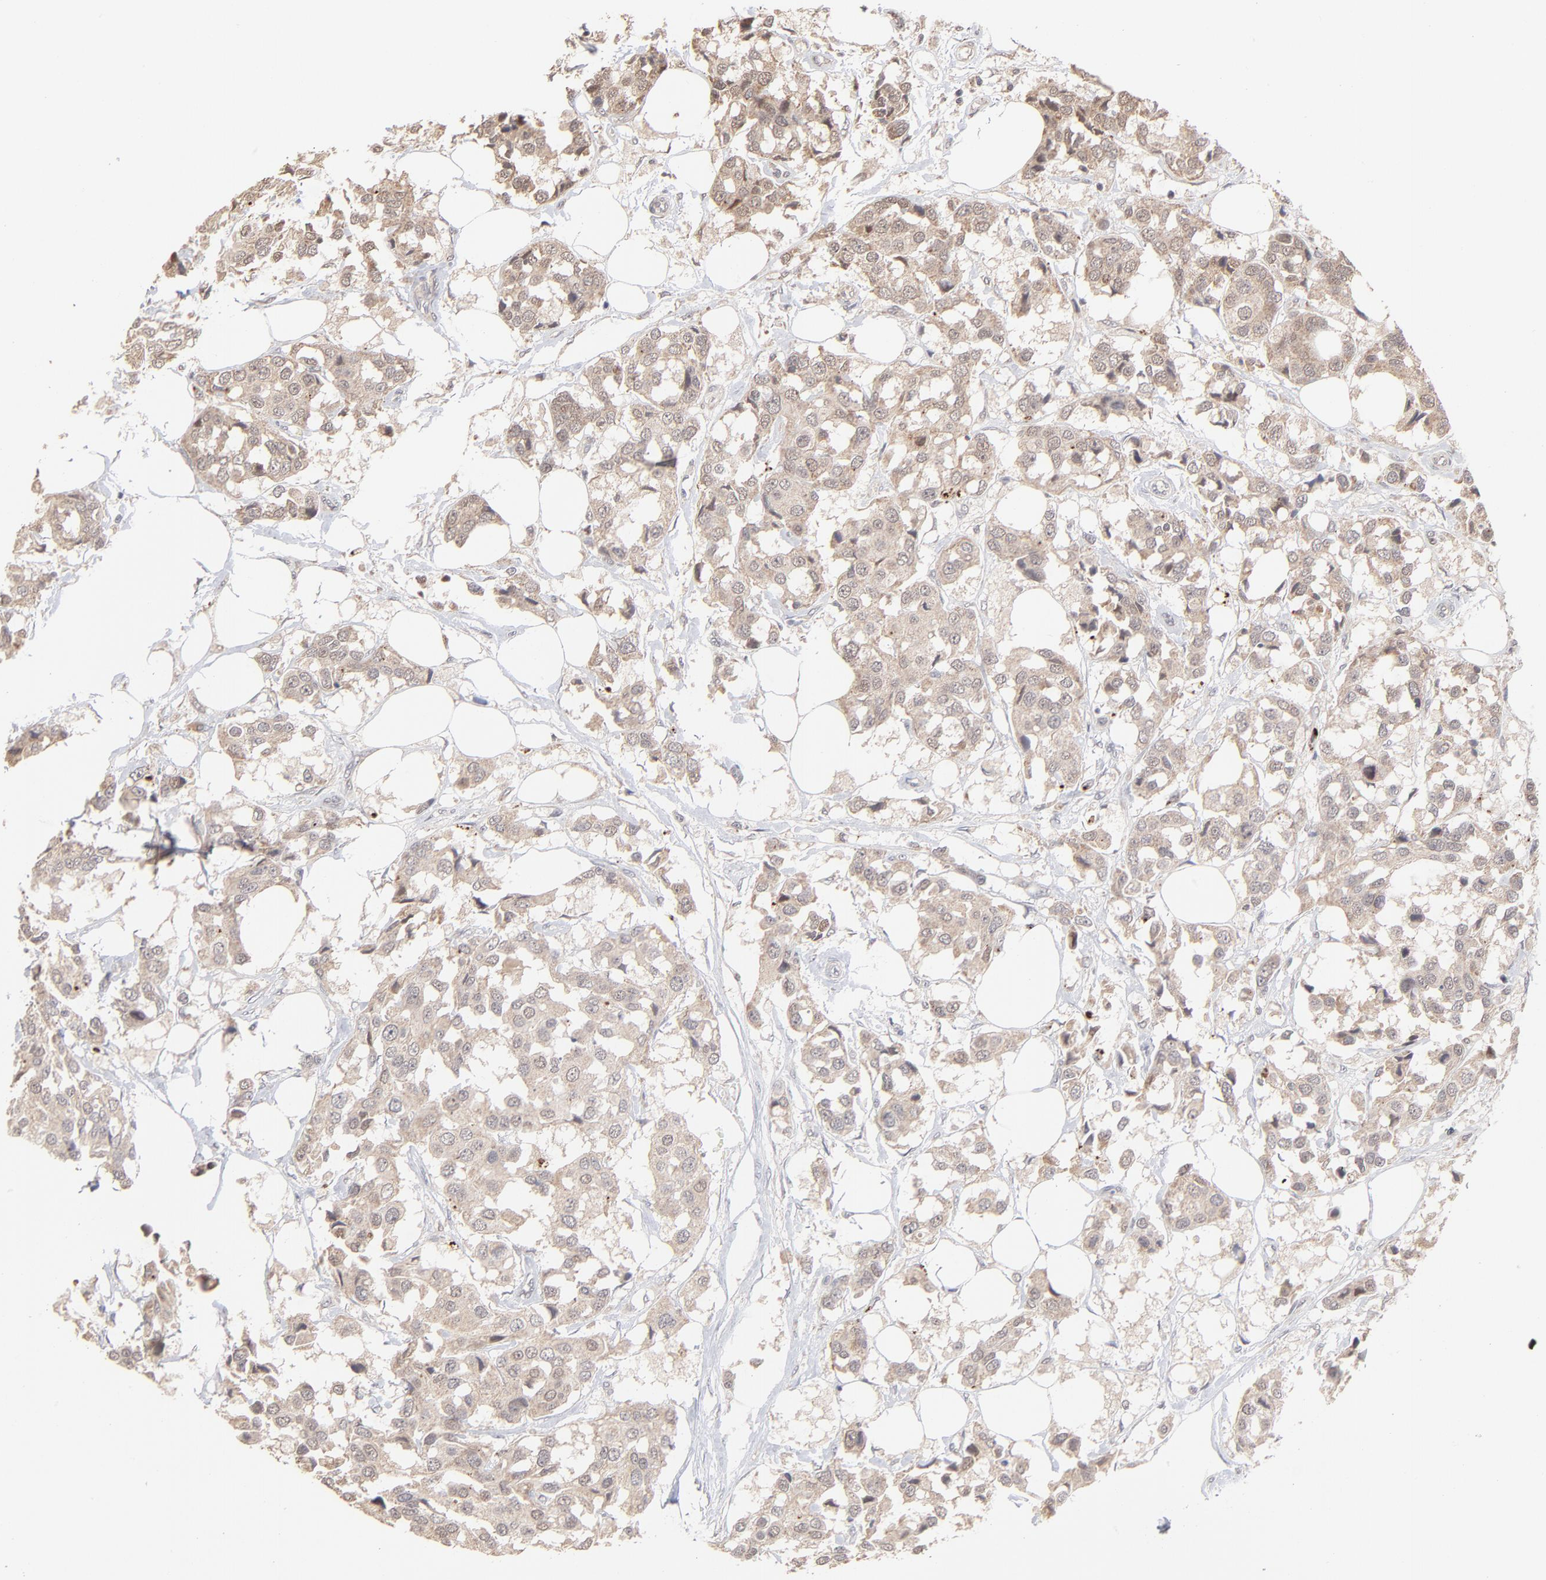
{"staining": {"intensity": "weak", "quantity": ">75%", "location": "cytoplasmic/membranous"}, "tissue": "breast cancer", "cell_type": "Tumor cells", "image_type": "cancer", "snomed": [{"axis": "morphology", "description": "Duct carcinoma"}, {"axis": "topography", "description": "Breast"}], "caption": "Immunohistochemical staining of human breast invasive ductal carcinoma demonstrates weak cytoplasmic/membranous protein positivity in about >75% of tumor cells.", "gene": "MSL2", "patient": {"sex": "female", "age": 80}}